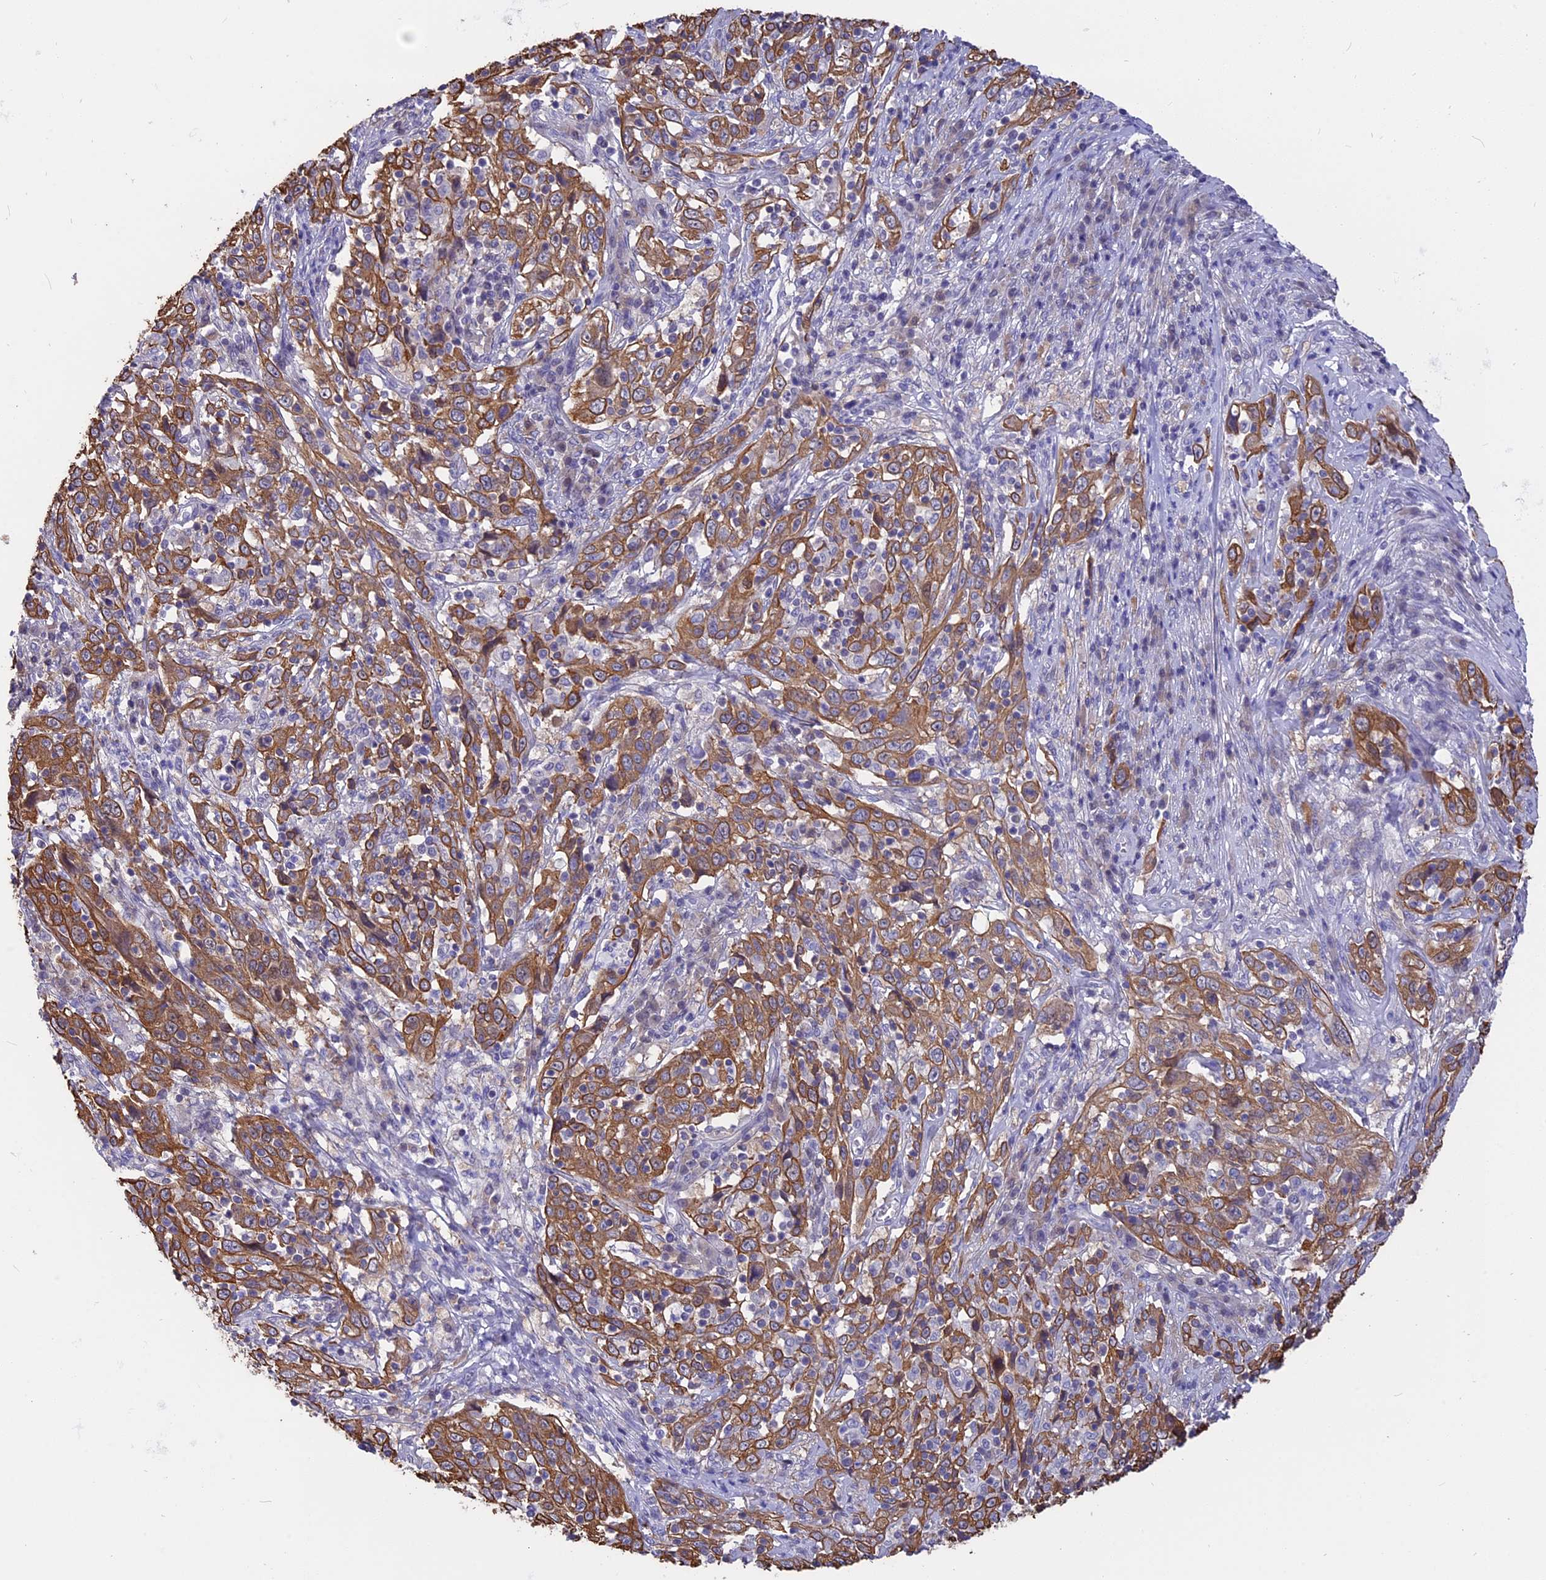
{"staining": {"intensity": "moderate", "quantity": ">75%", "location": "cytoplasmic/membranous"}, "tissue": "cervical cancer", "cell_type": "Tumor cells", "image_type": "cancer", "snomed": [{"axis": "morphology", "description": "Squamous cell carcinoma, NOS"}, {"axis": "topography", "description": "Cervix"}], "caption": "A micrograph showing moderate cytoplasmic/membranous expression in approximately >75% of tumor cells in cervical squamous cell carcinoma, as visualized by brown immunohistochemical staining.", "gene": "STUB1", "patient": {"sex": "female", "age": 46}}